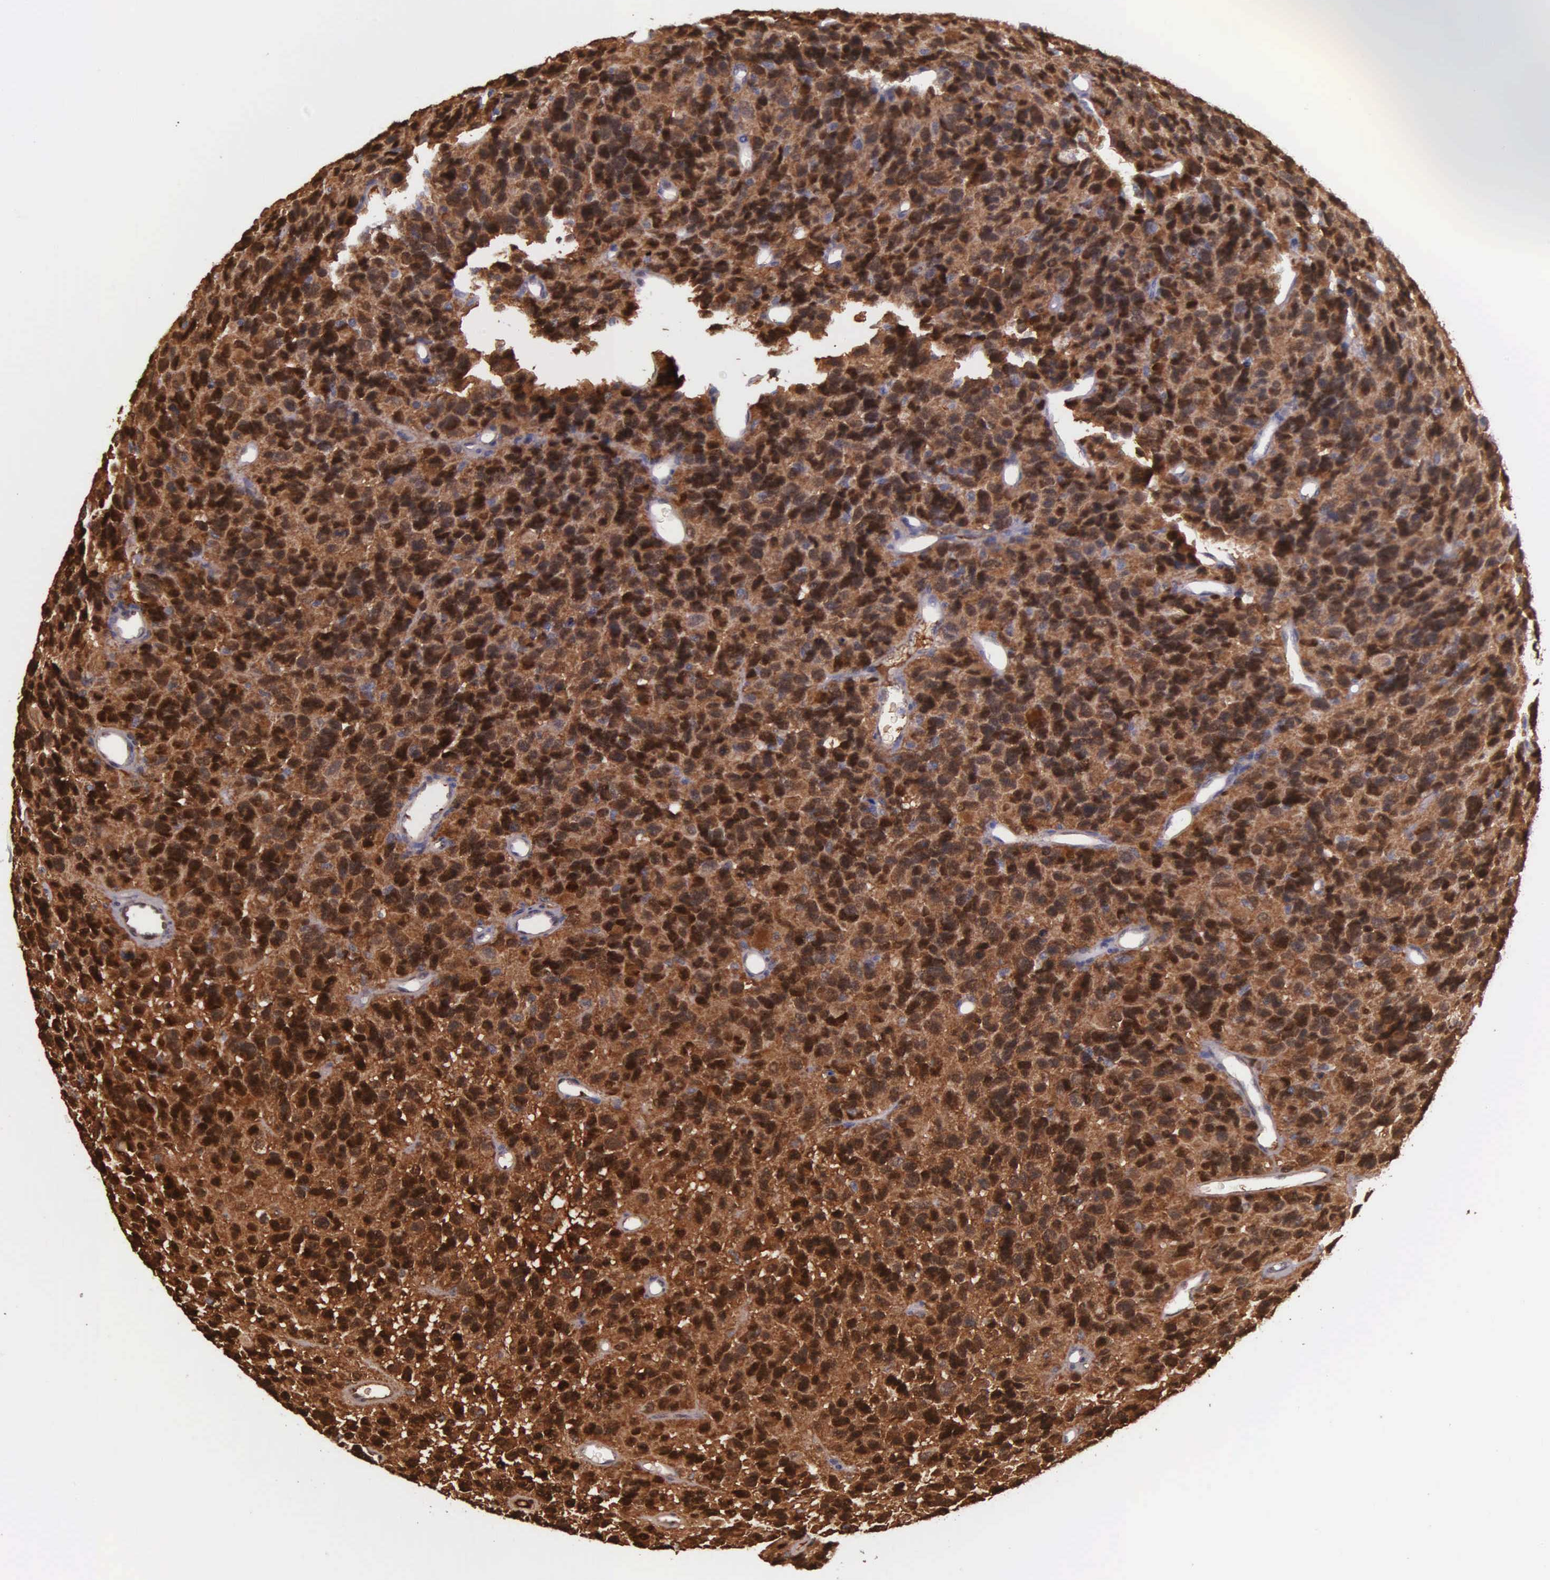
{"staining": {"intensity": "strong", "quantity": ">75%", "location": "cytoplasmic/membranous,nuclear"}, "tissue": "glioma", "cell_type": "Tumor cells", "image_type": "cancer", "snomed": [{"axis": "morphology", "description": "Glioma, malignant, High grade"}, {"axis": "topography", "description": "Brain"}], "caption": "Protein expression analysis of malignant glioma (high-grade) exhibits strong cytoplasmic/membranous and nuclear positivity in approximately >75% of tumor cells. The staining is performed using DAB (3,3'-diaminobenzidine) brown chromogen to label protein expression. The nuclei are counter-stained blue using hematoxylin.", "gene": "GSTT2", "patient": {"sex": "male", "age": 77}}